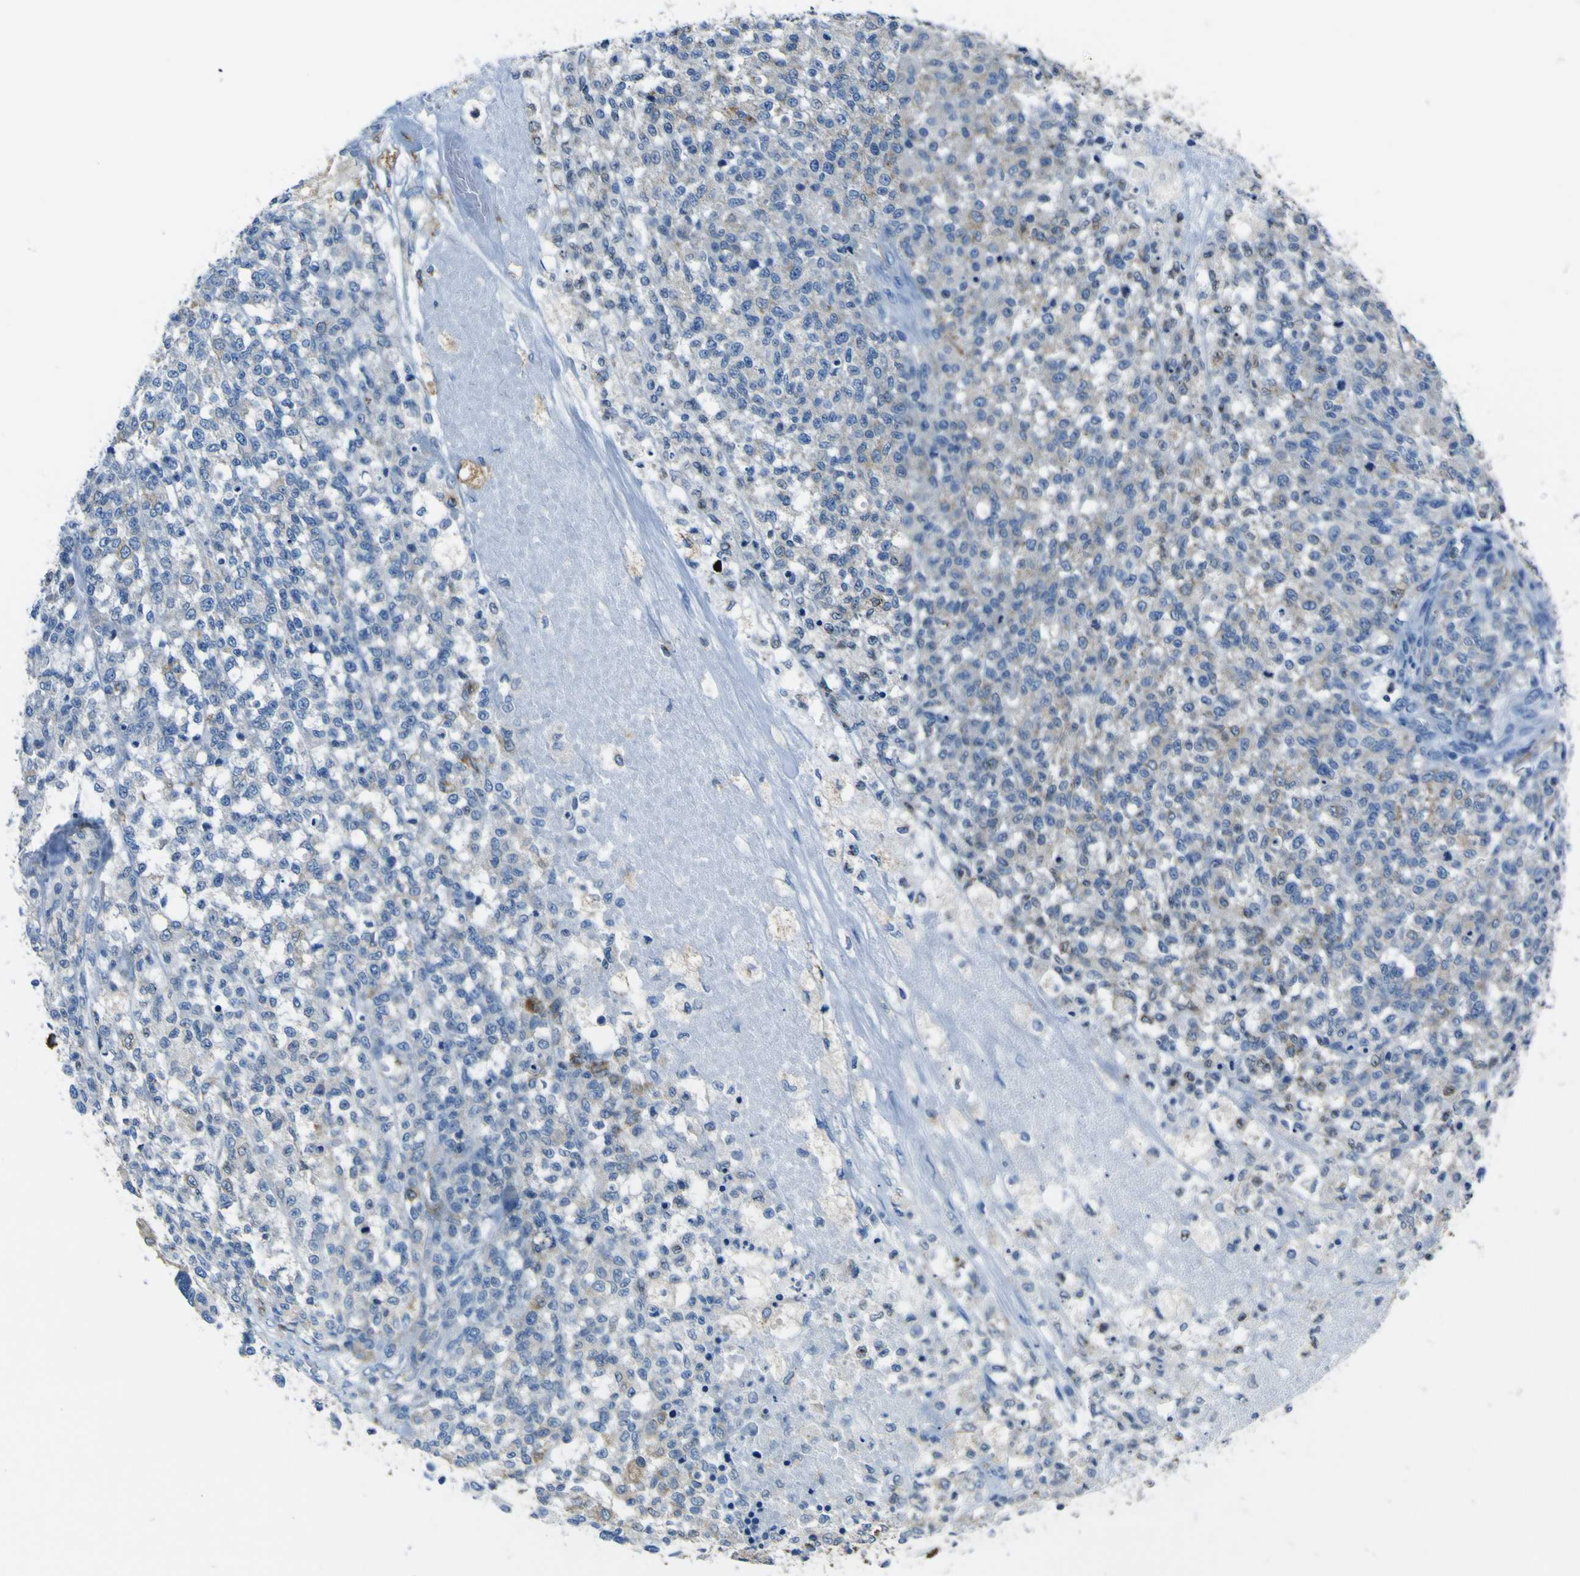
{"staining": {"intensity": "weak", "quantity": "25%-75%", "location": "cytoplasmic/membranous"}, "tissue": "testis cancer", "cell_type": "Tumor cells", "image_type": "cancer", "snomed": [{"axis": "morphology", "description": "Seminoma, NOS"}, {"axis": "topography", "description": "Testis"}], "caption": "Protein expression by immunohistochemistry exhibits weak cytoplasmic/membranous positivity in about 25%-75% of tumor cells in testis cancer (seminoma).", "gene": "ACSL1", "patient": {"sex": "male", "age": 59}}